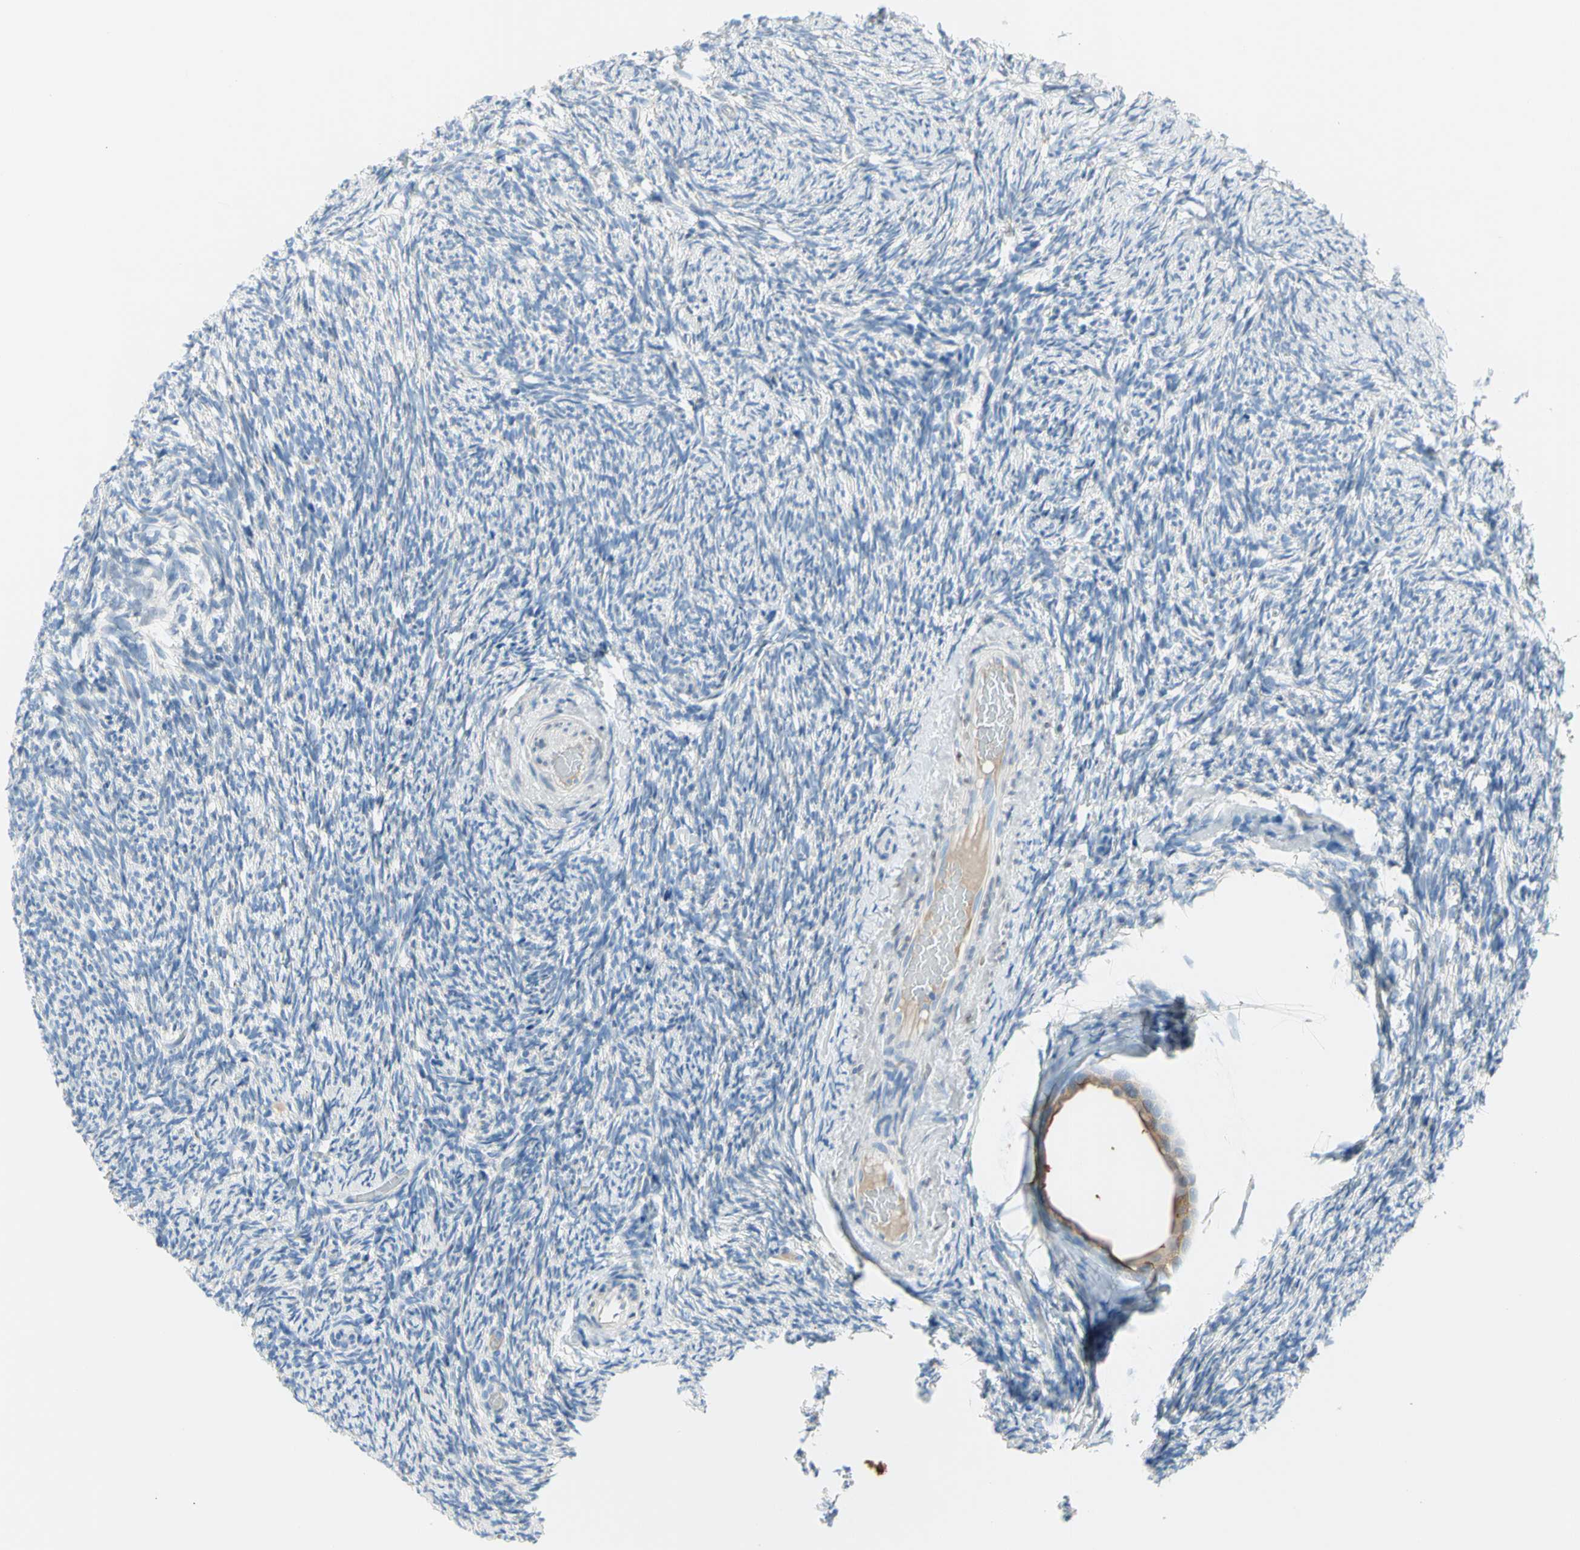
{"staining": {"intensity": "weak", "quantity": "<25%", "location": "cytoplasmic/membranous"}, "tissue": "ovary", "cell_type": "Ovarian stroma cells", "image_type": "normal", "snomed": [{"axis": "morphology", "description": "Normal tissue, NOS"}, {"axis": "topography", "description": "Ovary"}], "caption": "There is no significant staining in ovarian stroma cells of ovary. (Stains: DAB immunohistochemistry (IHC) with hematoxylin counter stain, Microscopy: brightfield microscopy at high magnification).", "gene": "MUC1", "patient": {"sex": "female", "age": 60}}